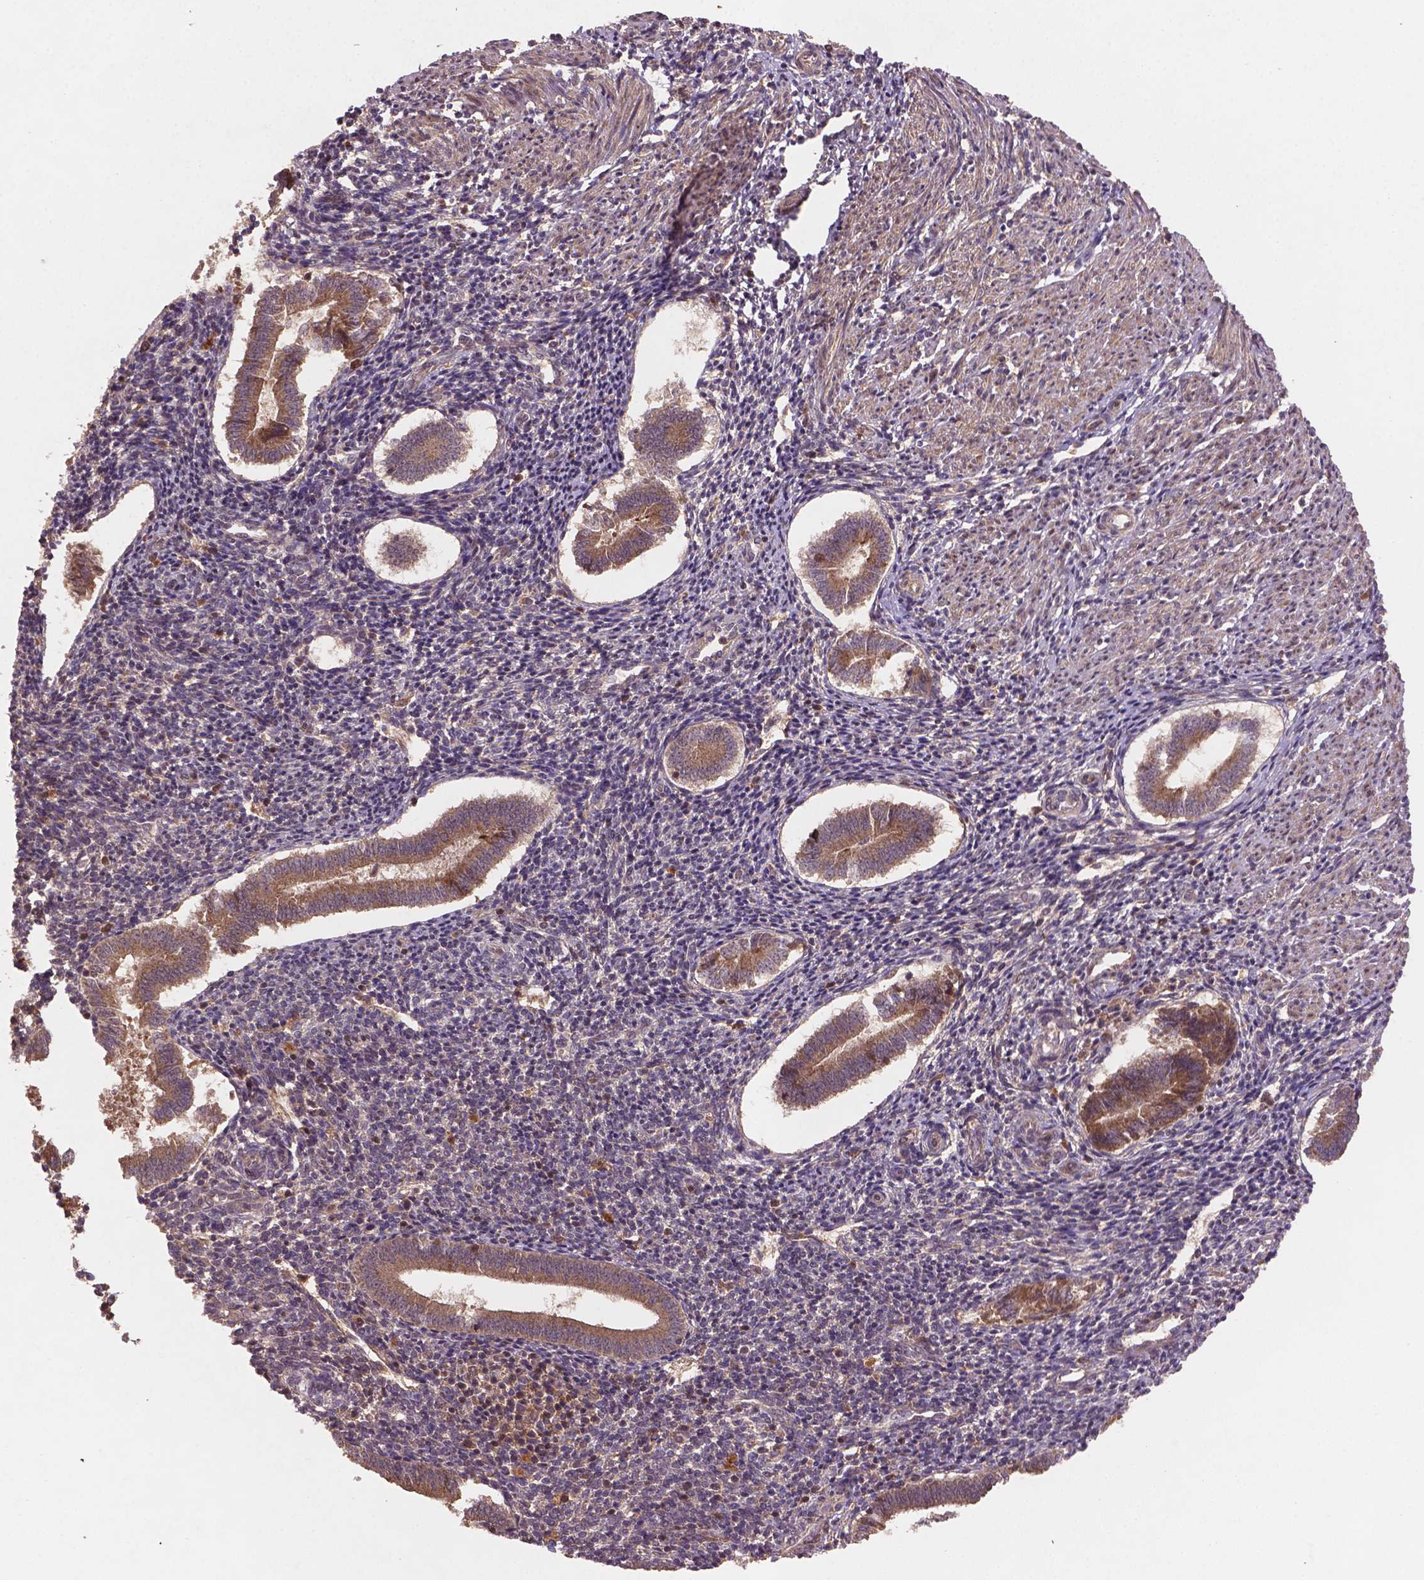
{"staining": {"intensity": "moderate", "quantity": "<25%", "location": "cytoplasmic/membranous,nuclear"}, "tissue": "endometrium", "cell_type": "Cells in endometrial stroma", "image_type": "normal", "snomed": [{"axis": "morphology", "description": "Normal tissue, NOS"}, {"axis": "topography", "description": "Endometrium"}], "caption": "Normal endometrium shows moderate cytoplasmic/membranous,nuclear positivity in approximately <25% of cells in endometrial stroma.", "gene": "NIPAL2", "patient": {"sex": "female", "age": 25}}